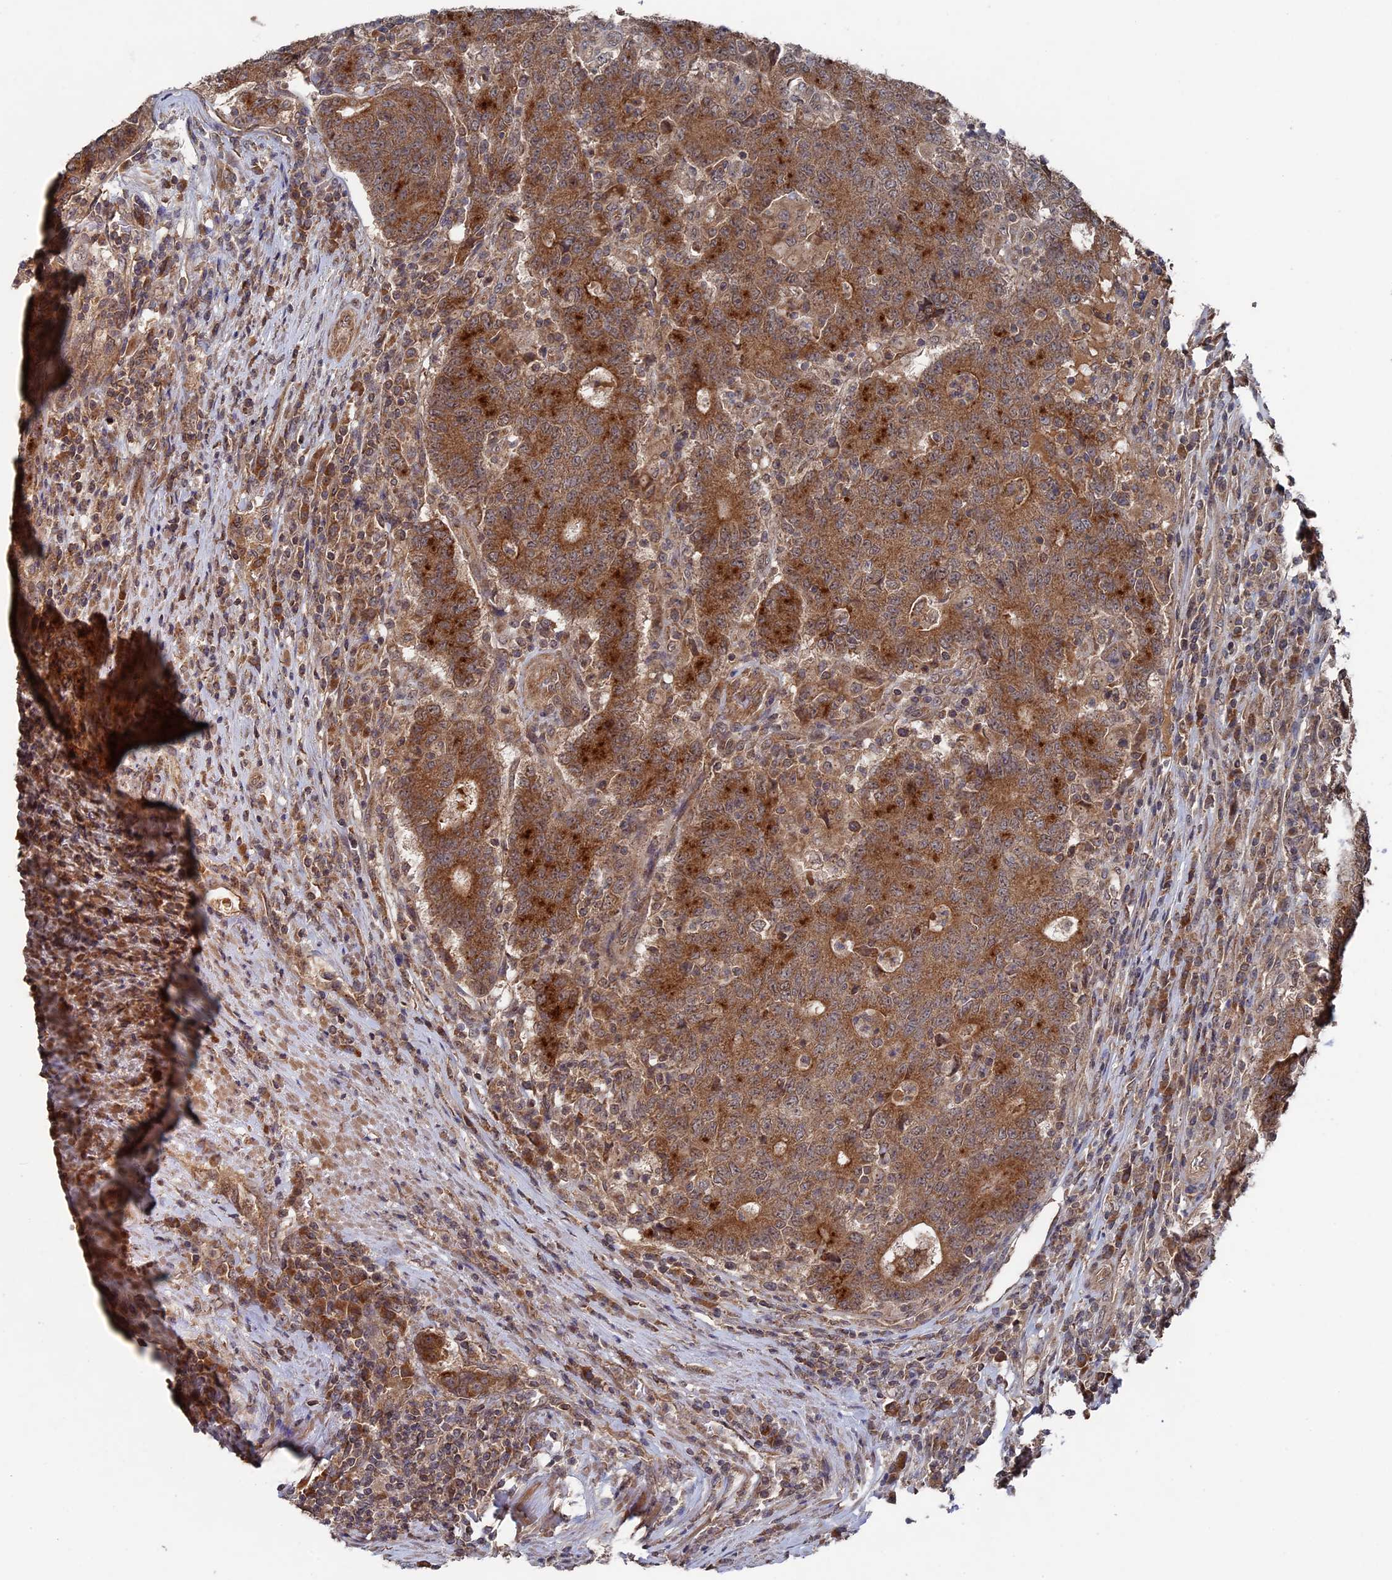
{"staining": {"intensity": "moderate", "quantity": ">75%", "location": "cytoplasmic/membranous"}, "tissue": "colorectal cancer", "cell_type": "Tumor cells", "image_type": "cancer", "snomed": [{"axis": "morphology", "description": "Adenocarcinoma, NOS"}, {"axis": "topography", "description": "Colon"}], "caption": "Immunohistochemistry staining of colorectal cancer, which demonstrates medium levels of moderate cytoplasmic/membranous staining in approximately >75% of tumor cells indicating moderate cytoplasmic/membranous protein expression. The staining was performed using DAB (3,3'-diaminobenzidine) (brown) for protein detection and nuclei were counterstained in hematoxylin (blue).", "gene": "RAB15", "patient": {"sex": "female", "age": 75}}